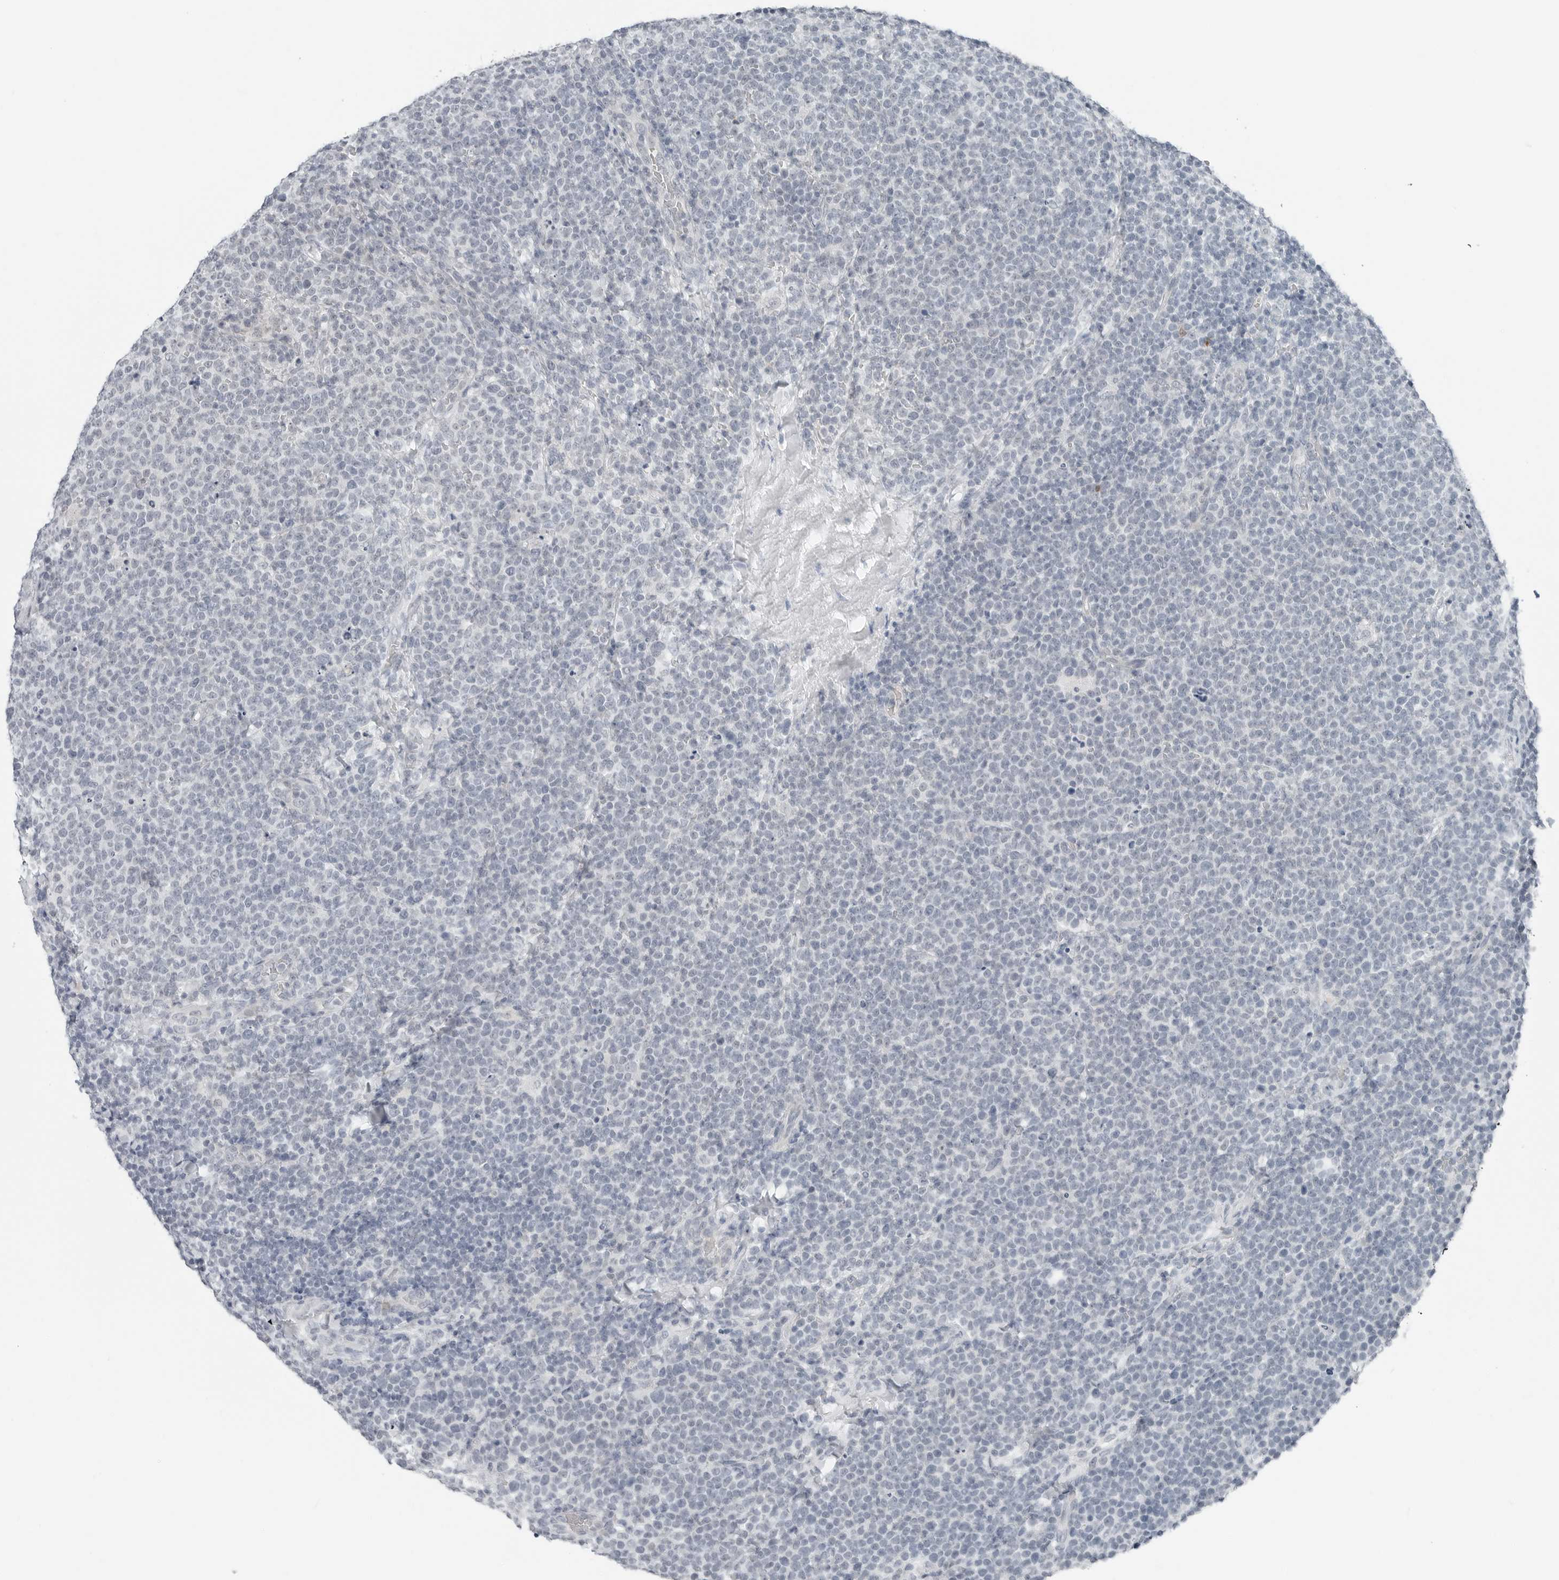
{"staining": {"intensity": "negative", "quantity": "none", "location": "none"}, "tissue": "lymphoma", "cell_type": "Tumor cells", "image_type": "cancer", "snomed": [{"axis": "morphology", "description": "Malignant lymphoma, non-Hodgkin's type, High grade"}, {"axis": "topography", "description": "Lymph node"}], "caption": "An image of lymphoma stained for a protein reveals no brown staining in tumor cells.", "gene": "XIRP1", "patient": {"sex": "male", "age": 61}}